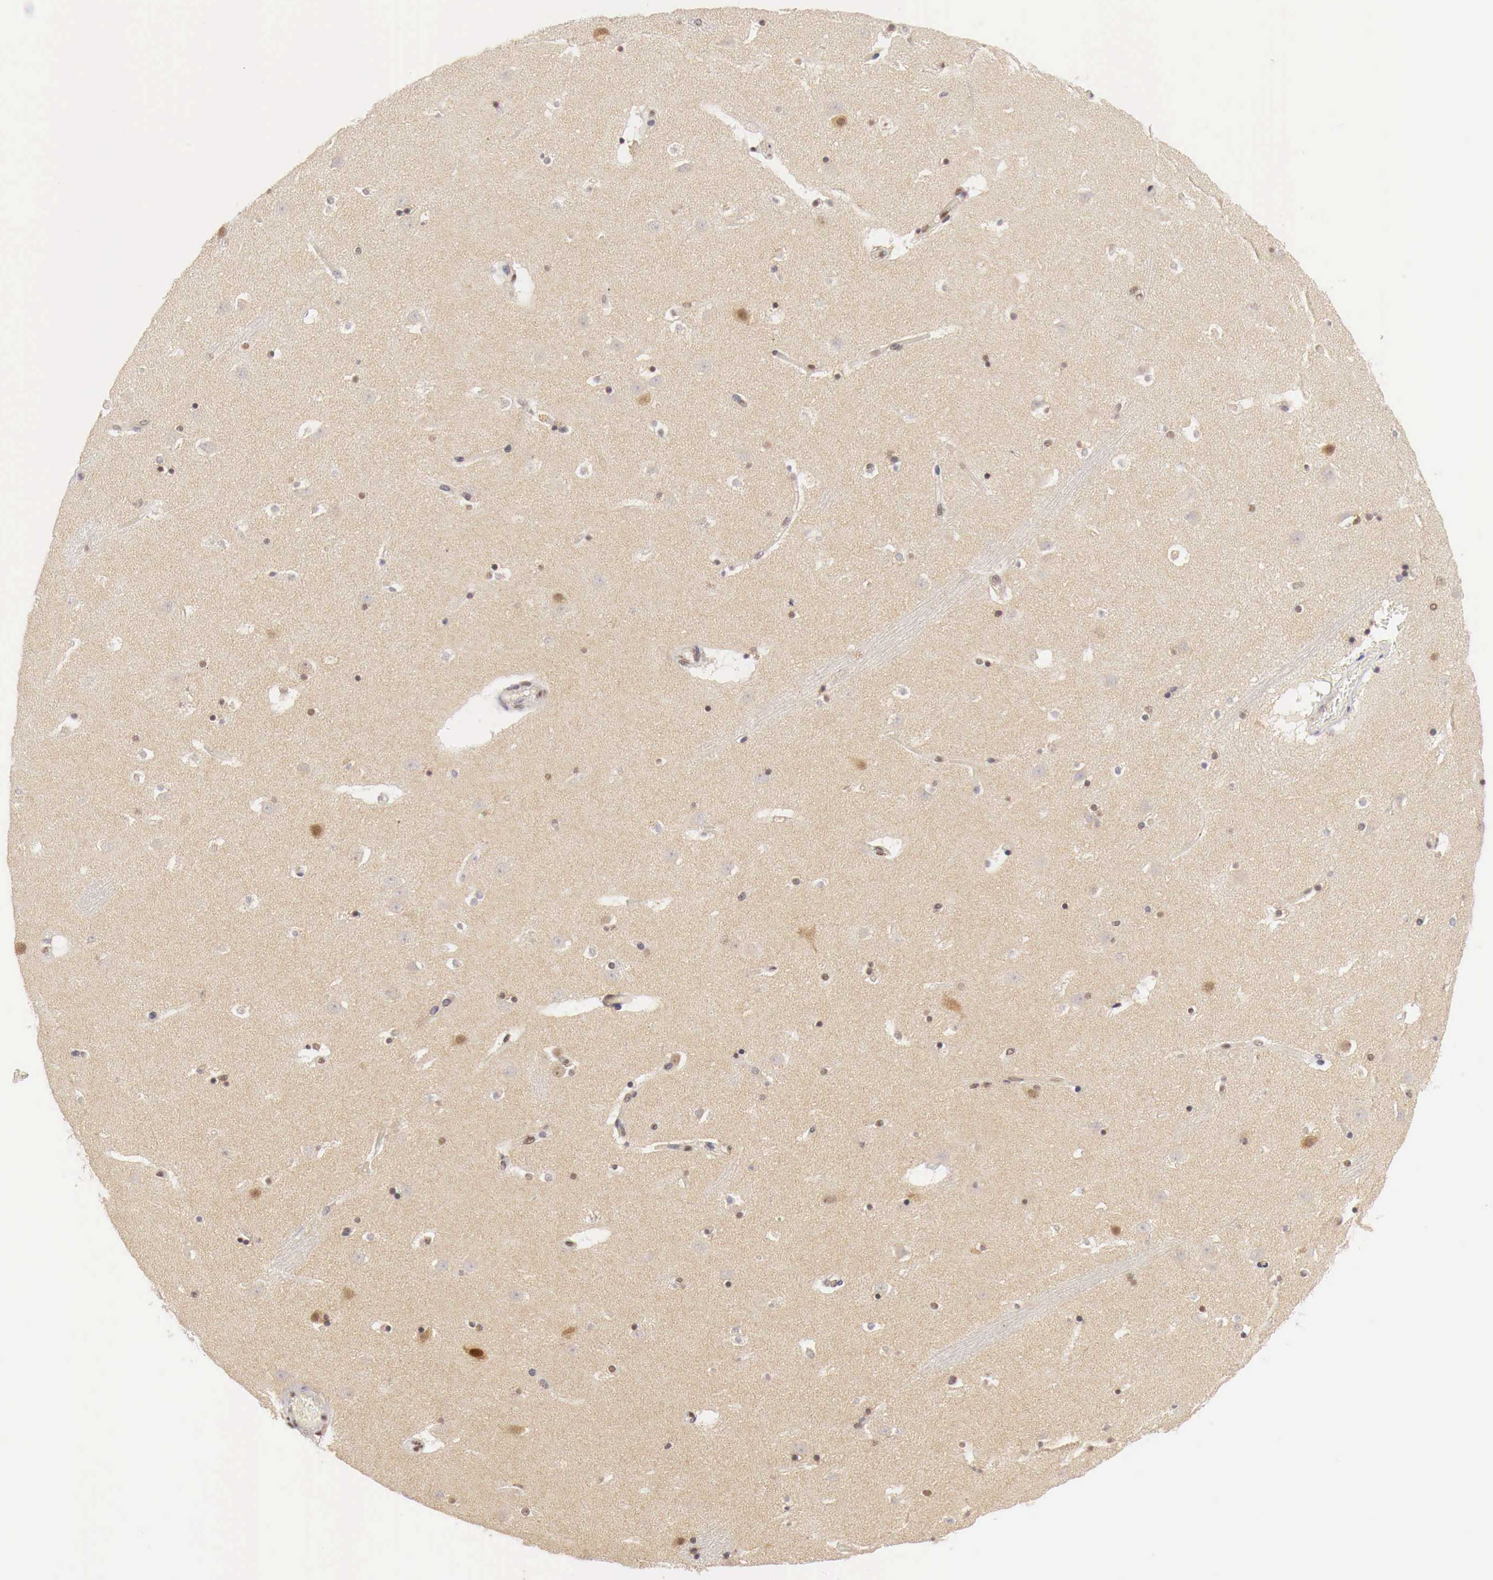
{"staining": {"intensity": "moderate", "quantity": ">75%", "location": "cytoplasmic/membranous,nuclear"}, "tissue": "caudate", "cell_type": "Glial cells", "image_type": "normal", "snomed": [{"axis": "morphology", "description": "Normal tissue, NOS"}, {"axis": "topography", "description": "Lateral ventricle wall"}], "caption": "Human caudate stained for a protein (brown) reveals moderate cytoplasmic/membranous,nuclear positive expression in approximately >75% of glial cells.", "gene": "GPKOW", "patient": {"sex": "male", "age": 45}}